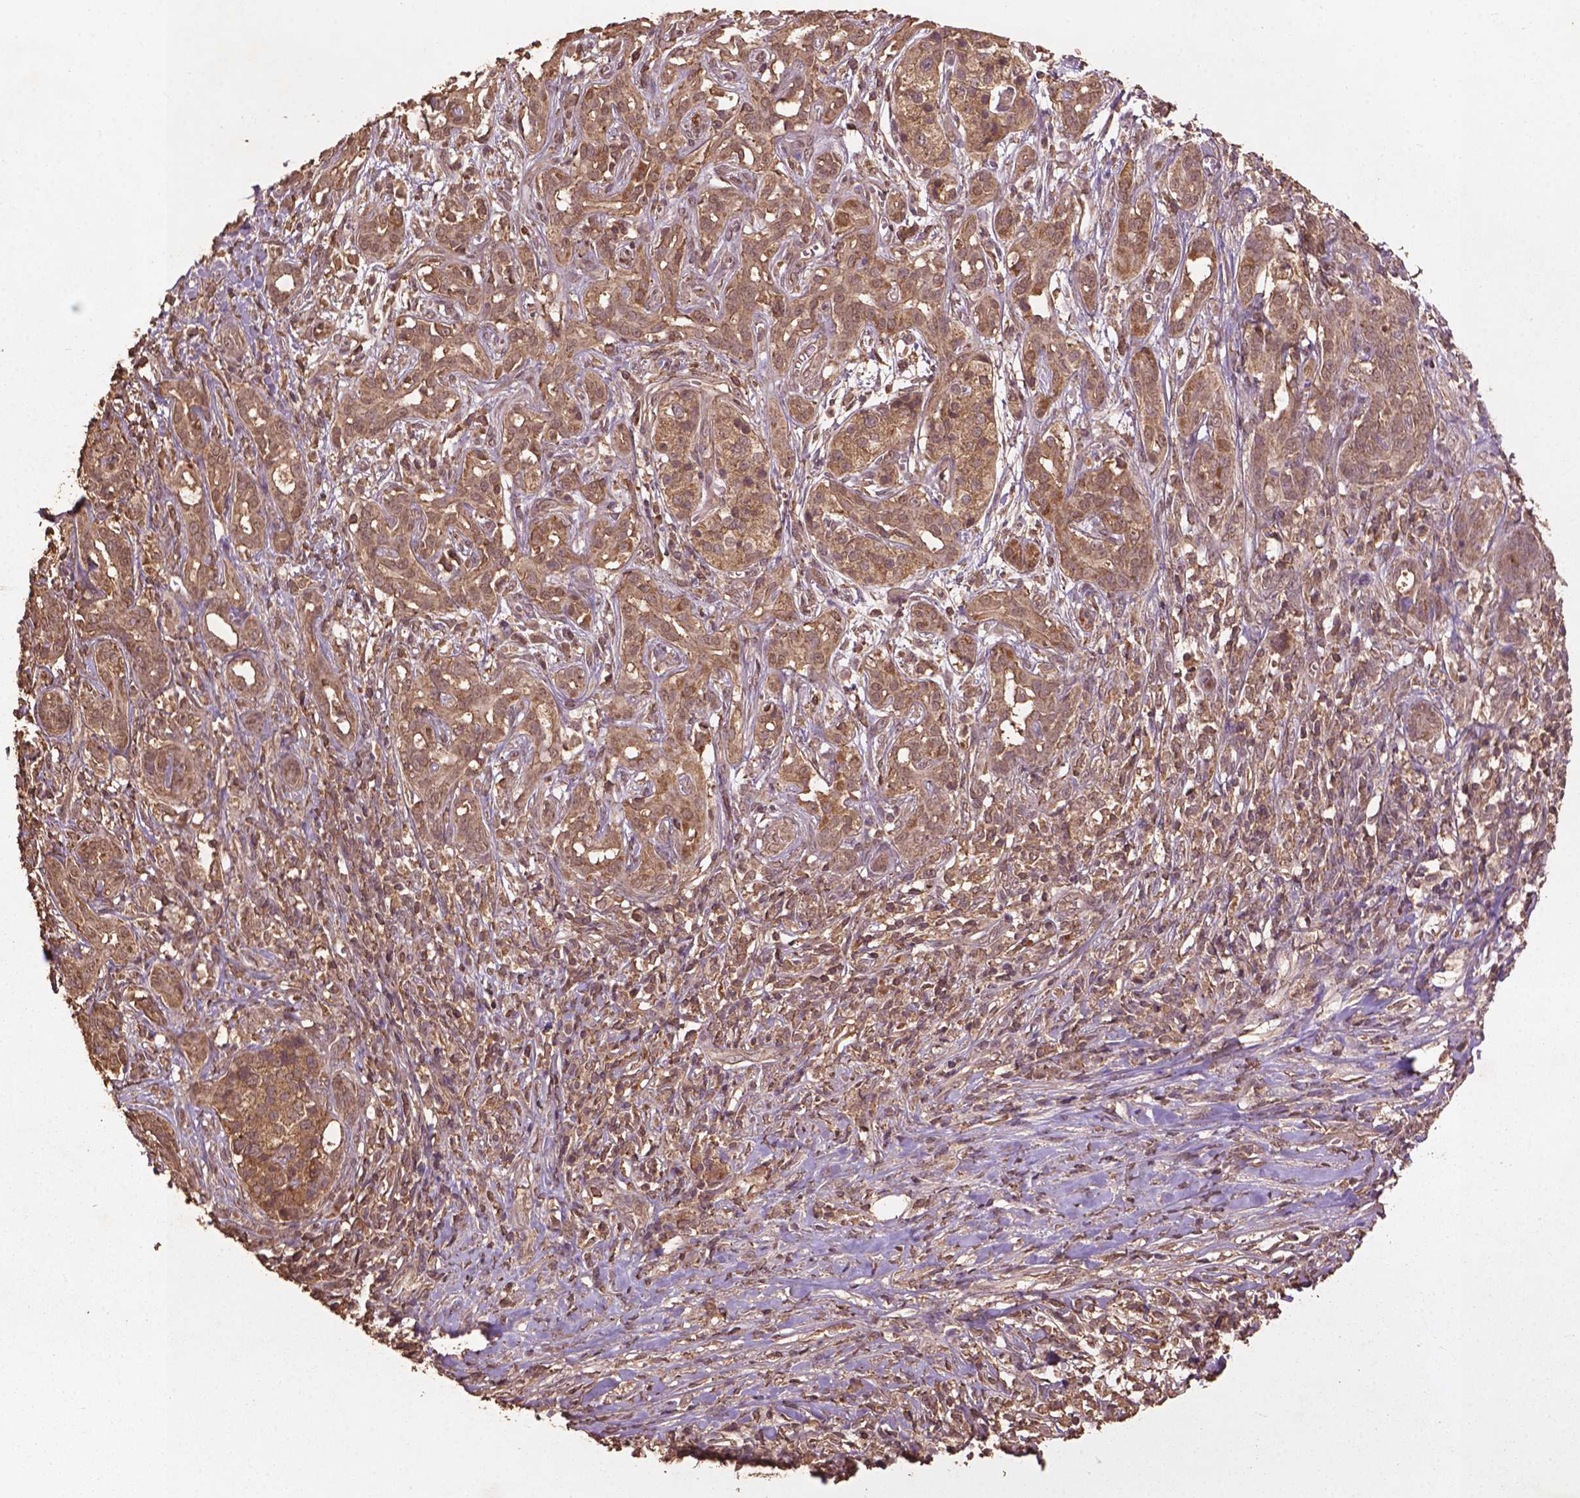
{"staining": {"intensity": "weak", "quantity": ">75%", "location": "cytoplasmic/membranous"}, "tissue": "pancreatic cancer", "cell_type": "Tumor cells", "image_type": "cancer", "snomed": [{"axis": "morphology", "description": "Adenocarcinoma, NOS"}, {"axis": "topography", "description": "Pancreas"}], "caption": "Protein expression analysis of pancreatic adenocarcinoma shows weak cytoplasmic/membranous staining in approximately >75% of tumor cells.", "gene": "BABAM1", "patient": {"sex": "male", "age": 61}}